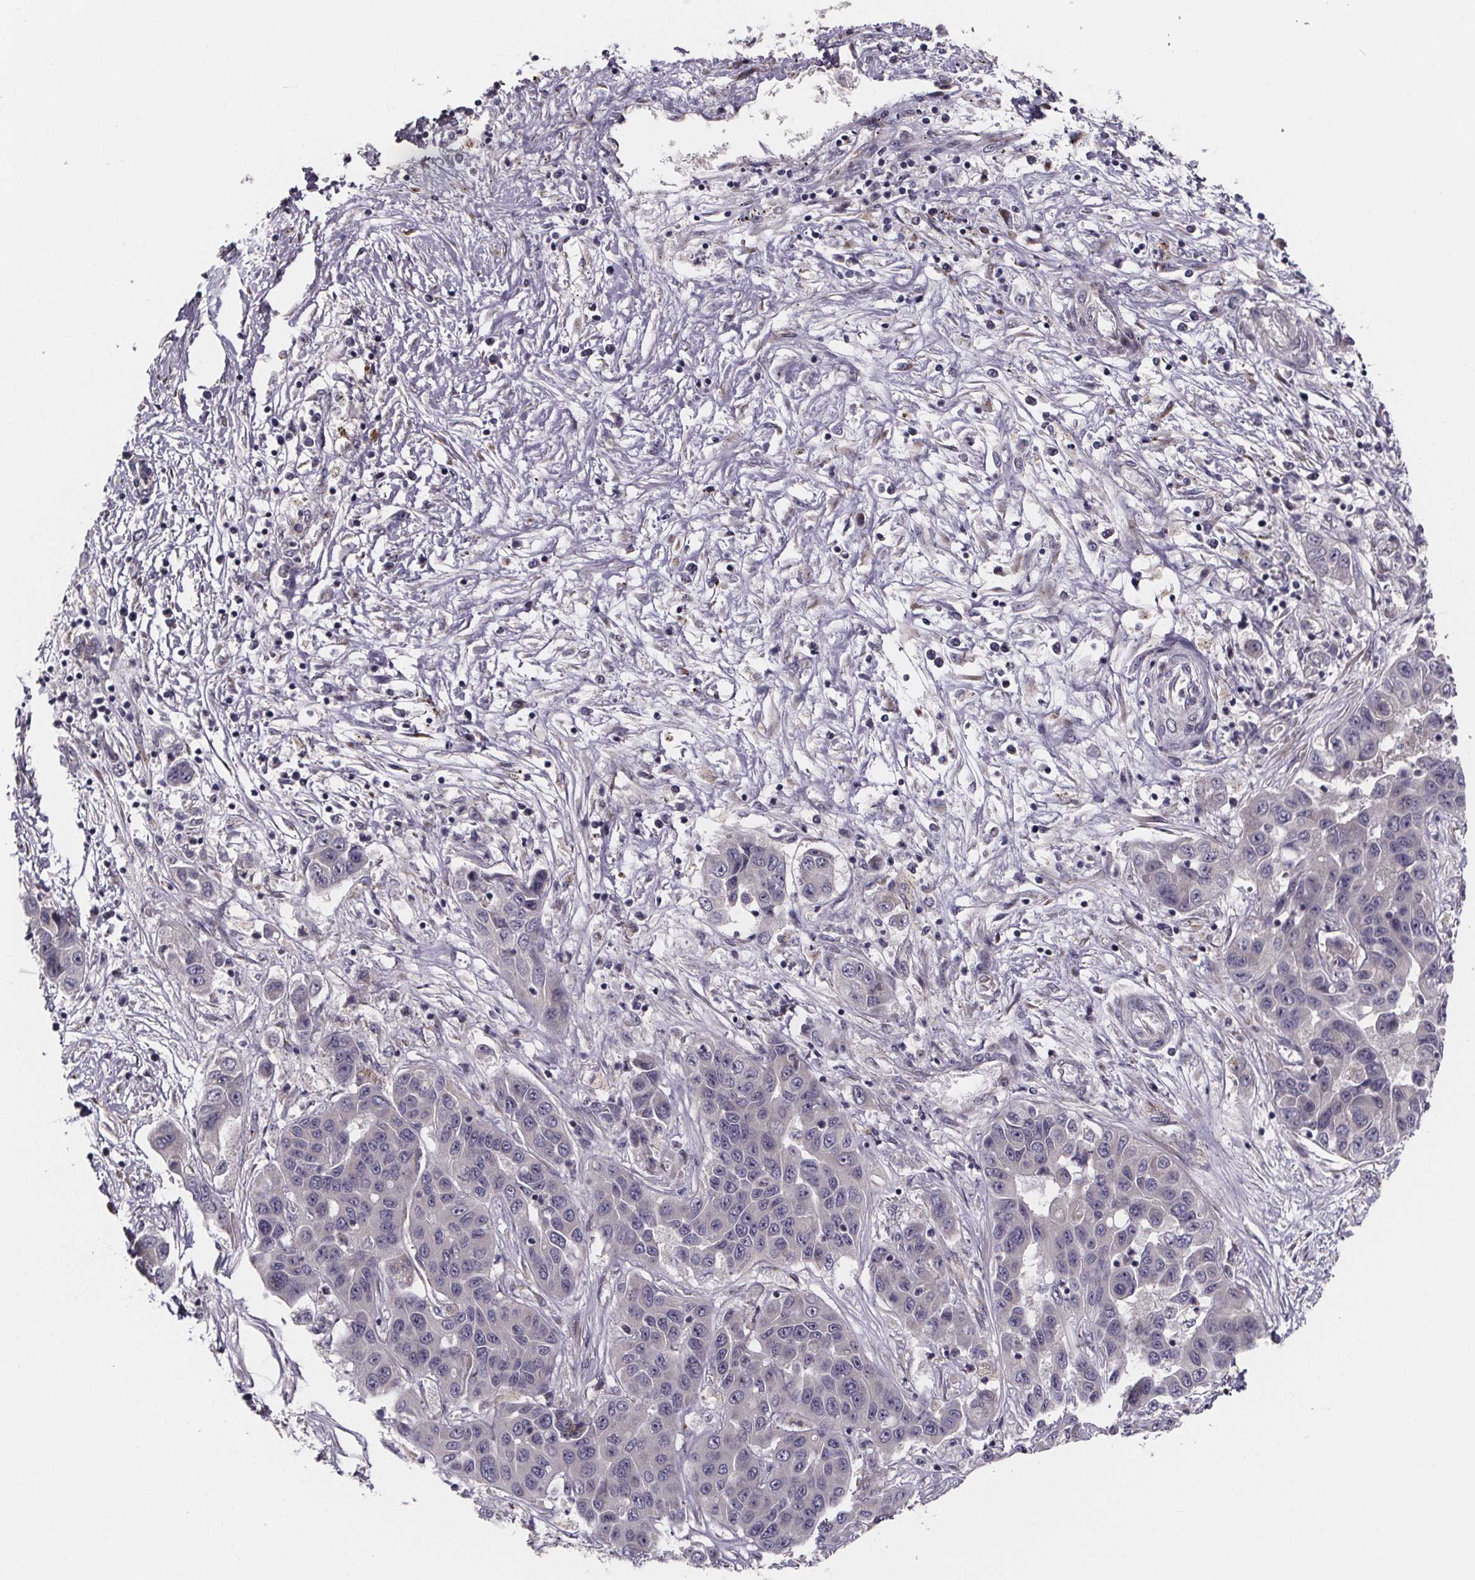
{"staining": {"intensity": "negative", "quantity": "none", "location": "none"}, "tissue": "liver cancer", "cell_type": "Tumor cells", "image_type": "cancer", "snomed": [{"axis": "morphology", "description": "Cholangiocarcinoma"}, {"axis": "topography", "description": "Liver"}], "caption": "High magnification brightfield microscopy of liver cholangiocarcinoma stained with DAB (brown) and counterstained with hematoxylin (blue): tumor cells show no significant positivity.", "gene": "NDST1", "patient": {"sex": "female", "age": 52}}